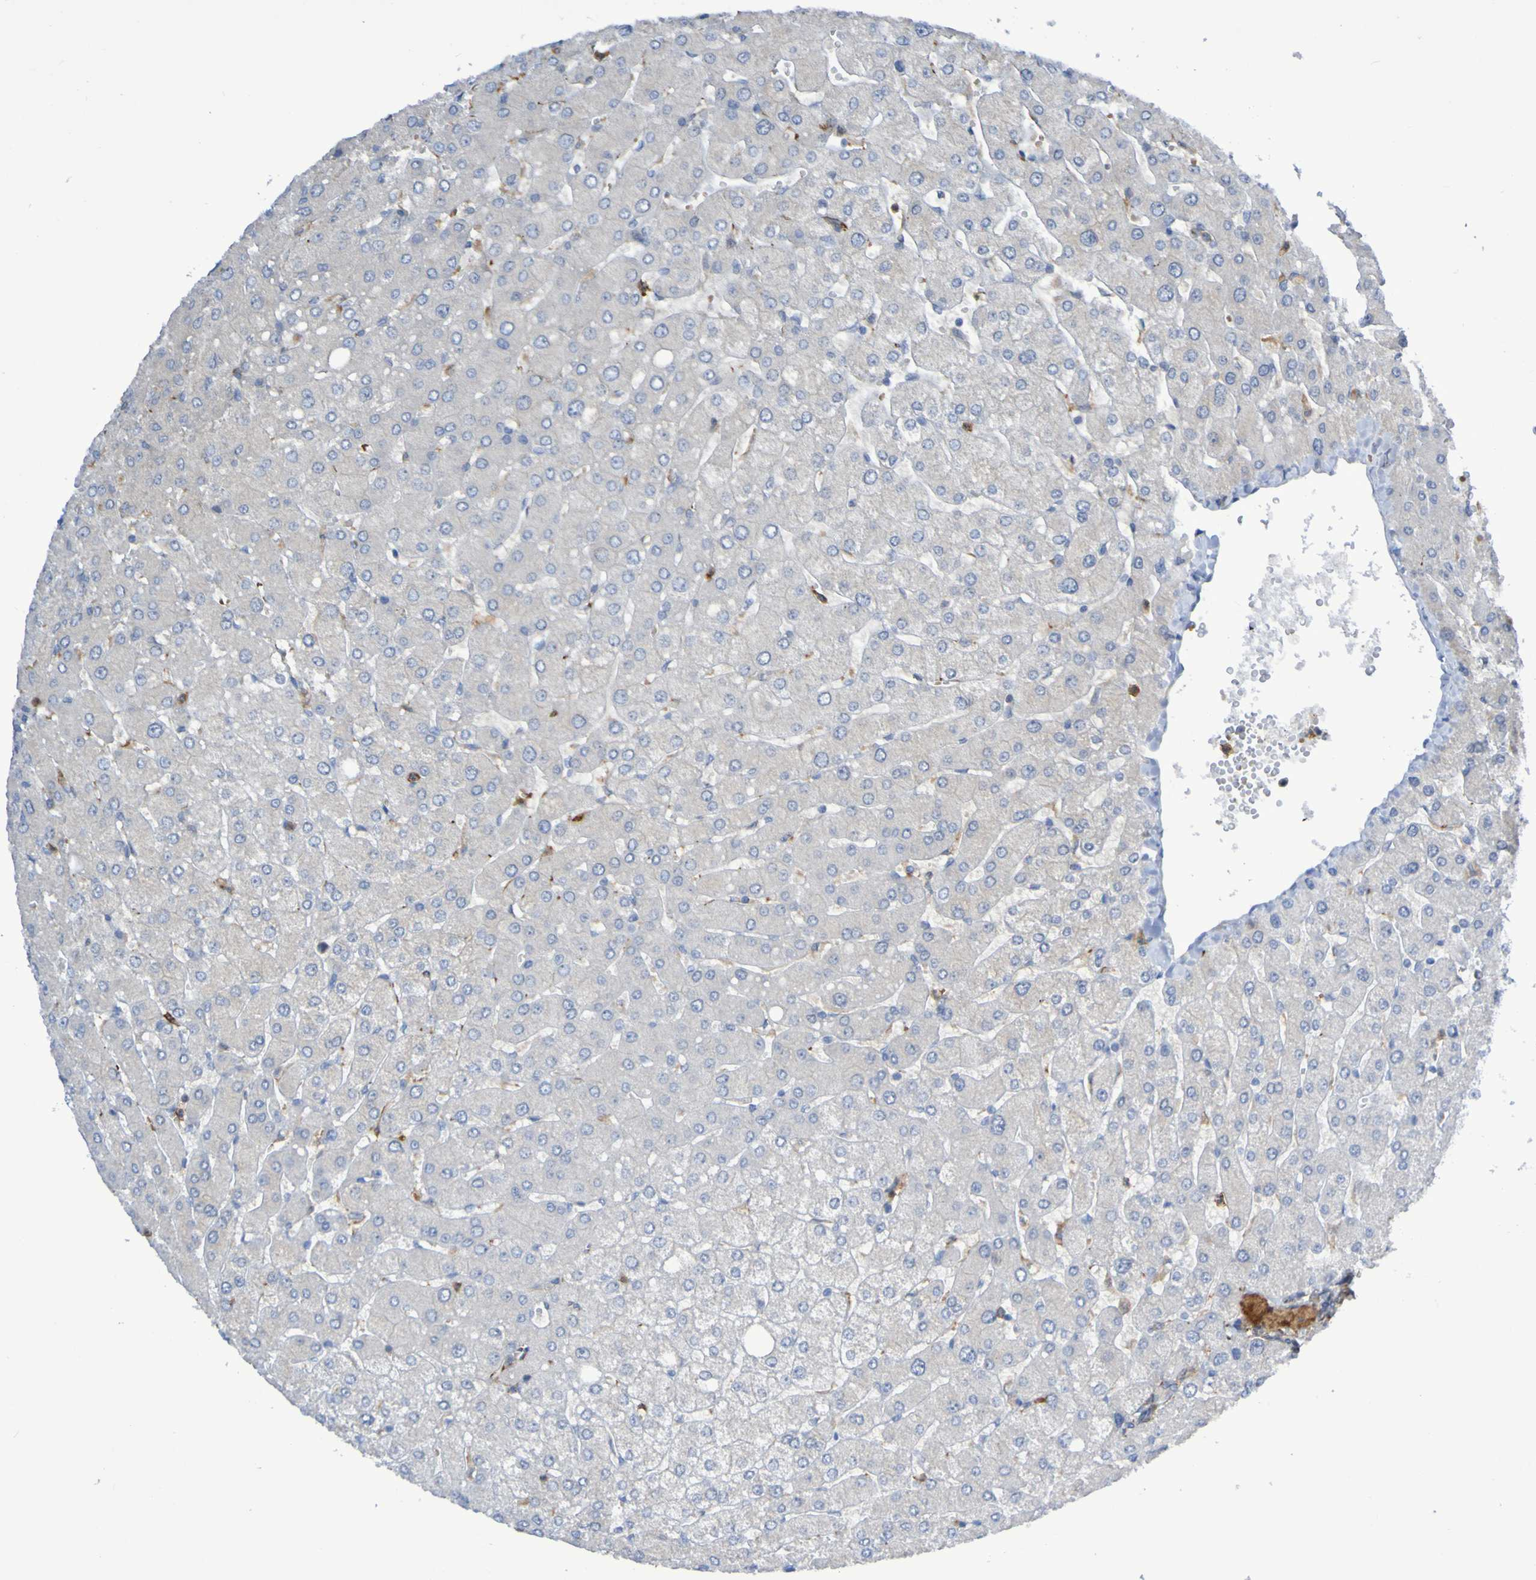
{"staining": {"intensity": "weak", "quantity": "25%-75%", "location": "cytoplasmic/membranous"}, "tissue": "liver", "cell_type": "Cholangiocytes", "image_type": "normal", "snomed": [{"axis": "morphology", "description": "Normal tissue, NOS"}, {"axis": "topography", "description": "Liver"}], "caption": "Liver stained with DAB (3,3'-diaminobenzidine) immunohistochemistry (IHC) reveals low levels of weak cytoplasmic/membranous staining in approximately 25%-75% of cholangiocytes.", "gene": "SCRG1", "patient": {"sex": "male", "age": 55}}